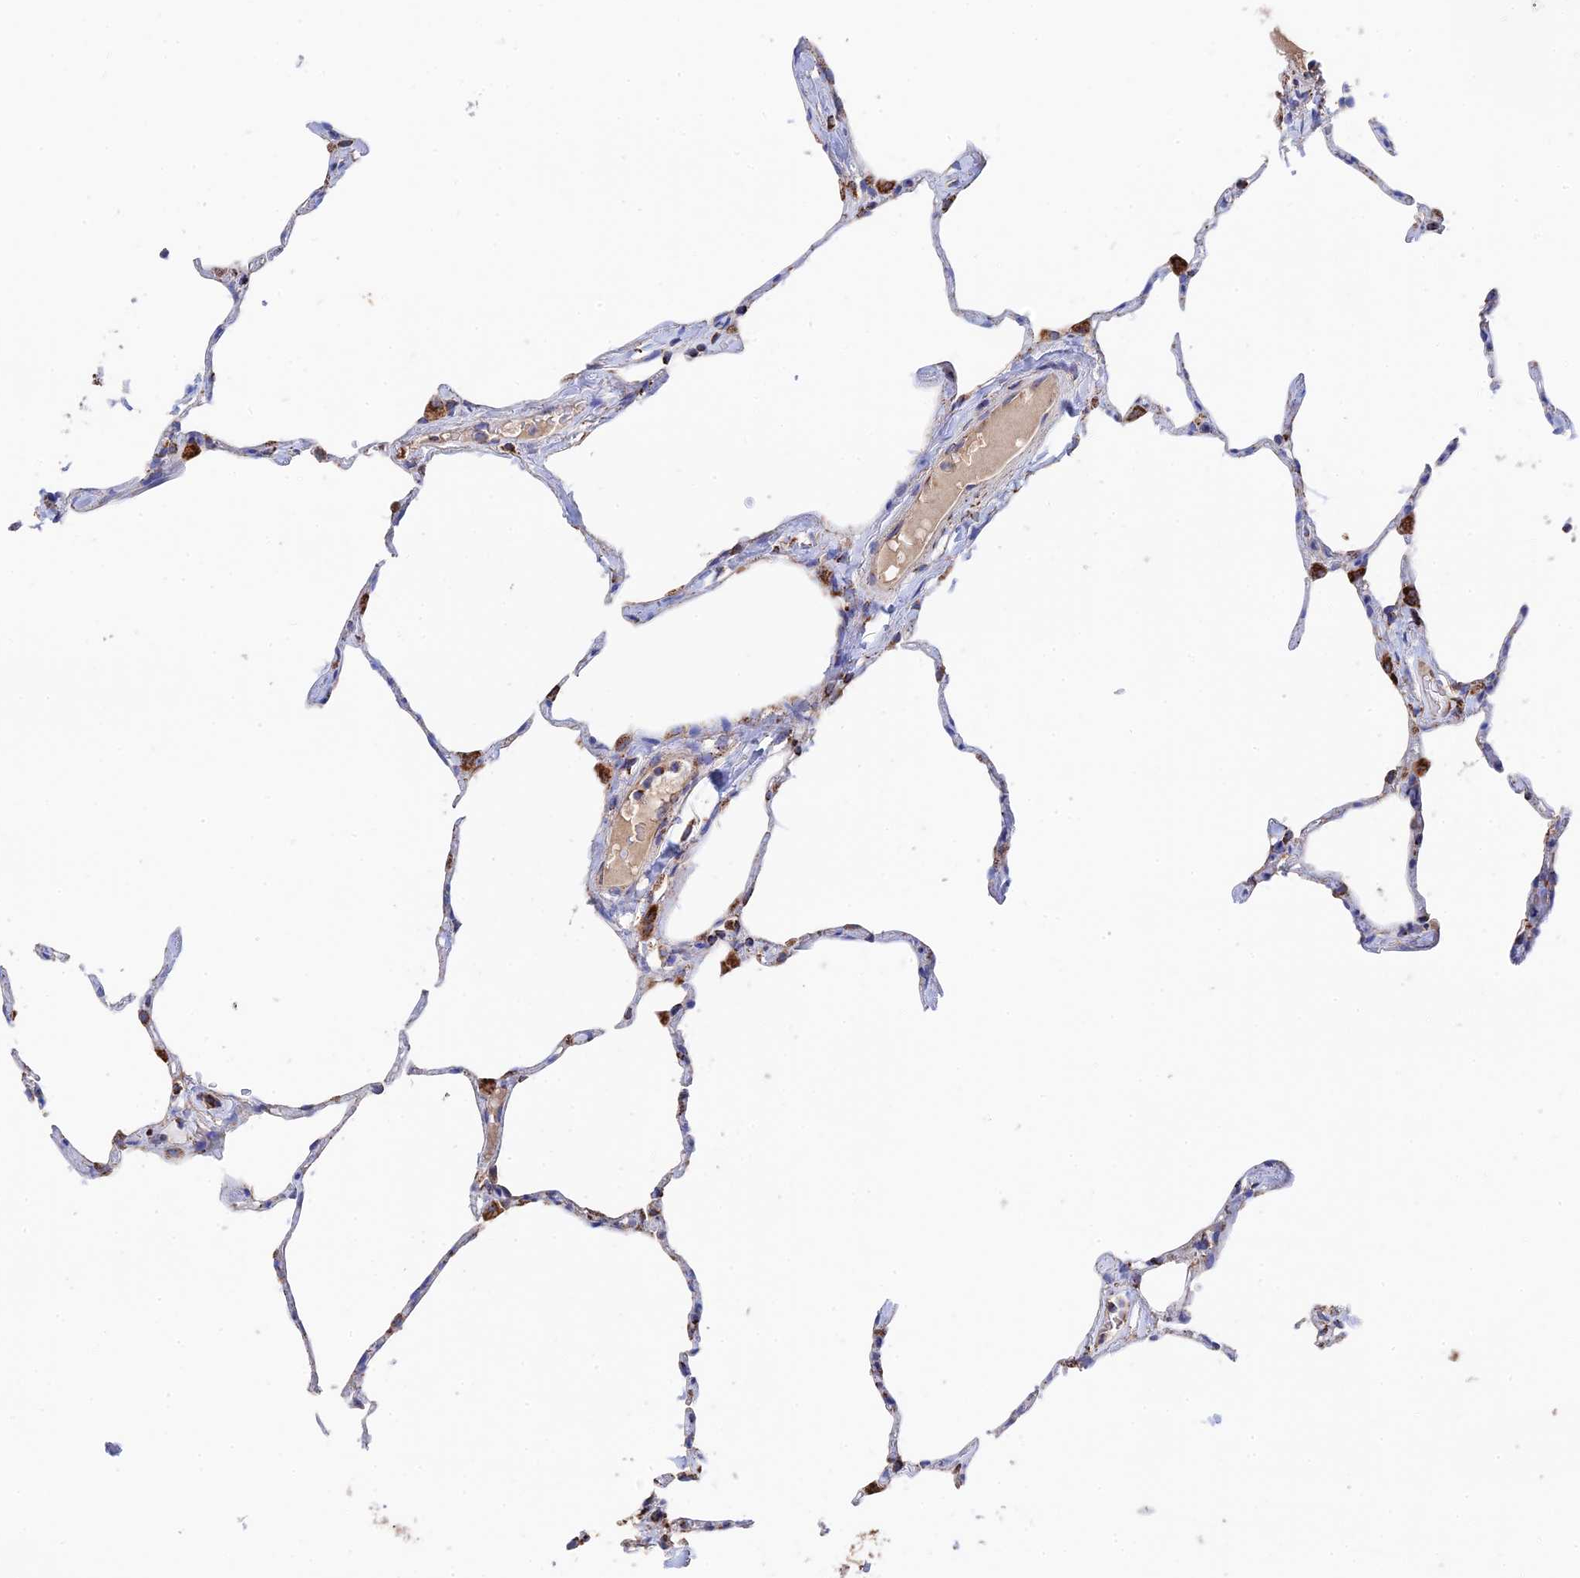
{"staining": {"intensity": "strong", "quantity": "<25%", "location": "cytoplasmic/membranous"}, "tissue": "lung", "cell_type": "Alveolar cells", "image_type": "normal", "snomed": [{"axis": "morphology", "description": "Normal tissue, NOS"}, {"axis": "topography", "description": "Lung"}], "caption": "Normal lung shows strong cytoplasmic/membranous expression in approximately <25% of alveolar cells, visualized by immunohistochemistry. (IHC, brightfield microscopy, high magnification).", "gene": "HAUS8", "patient": {"sex": "male", "age": 65}}